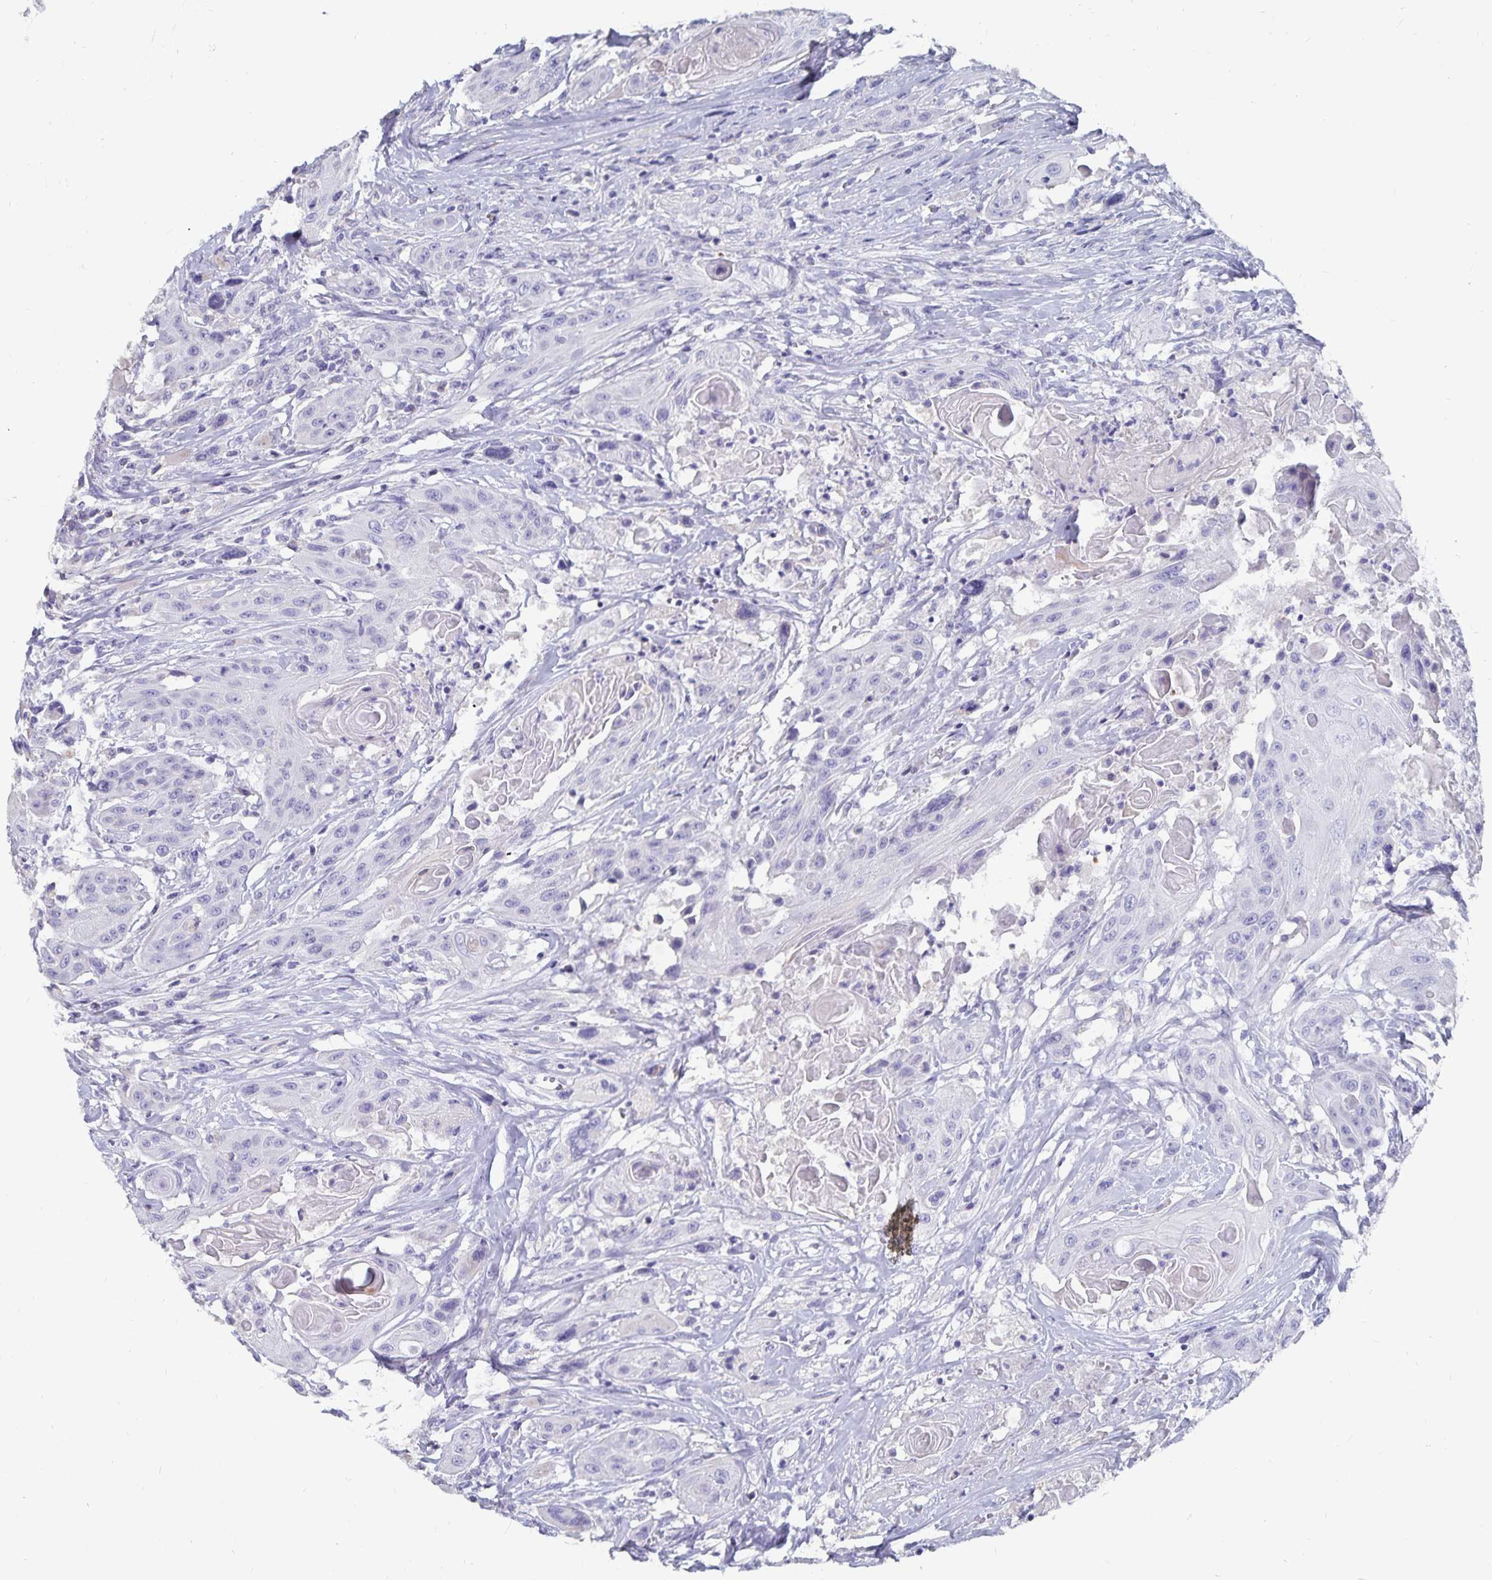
{"staining": {"intensity": "negative", "quantity": "none", "location": "none"}, "tissue": "head and neck cancer", "cell_type": "Tumor cells", "image_type": "cancer", "snomed": [{"axis": "morphology", "description": "Squamous cell carcinoma, NOS"}, {"axis": "topography", "description": "Oral tissue"}, {"axis": "topography", "description": "Head-Neck"}, {"axis": "topography", "description": "Neck, NOS"}], "caption": "Immunohistochemistry histopathology image of neoplastic tissue: head and neck squamous cell carcinoma stained with DAB (3,3'-diaminobenzidine) reveals no significant protein positivity in tumor cells.", "gene": "CFAP69", "patient": {"sex": "female", "age": 55}}